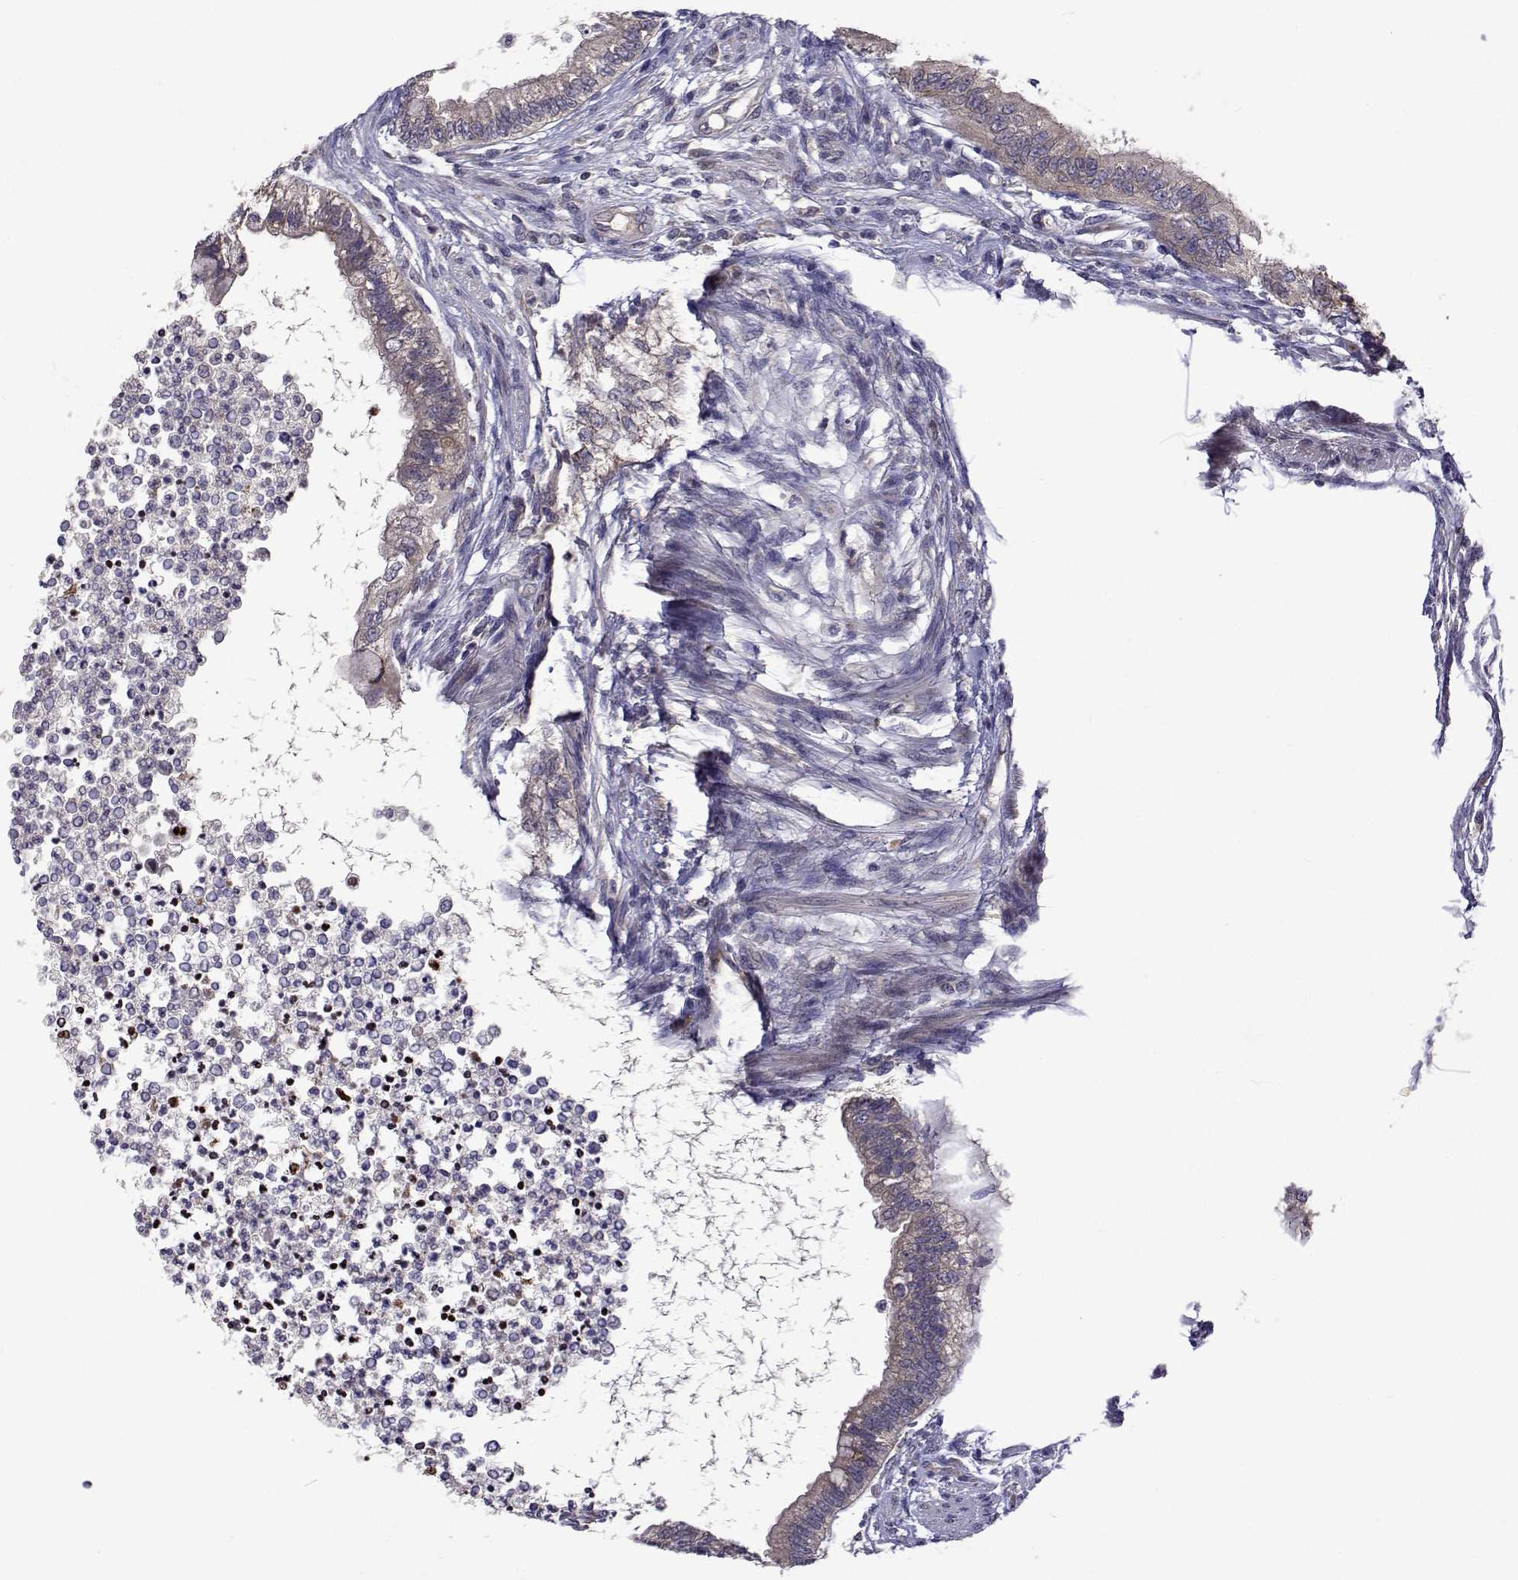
{"staining": {"intensity": "negative", "quantity": "none", "location": "none"}, "tissue": "testis cancer", "cell_type": "Tumor cells", "image_type": "cancer", "snomed": [{"axis": "morphology", "description": "Carcinoma, Embryonal, NOS"}, {"axis": "topography", "description": "Testis"}], "caption": "Testis embryonal carcinoma was stained to show a protein in brown. There is no significant expression in tumor cells.", "gene": "TARBP2", "patient": {"sex": "male", "age": 26}}